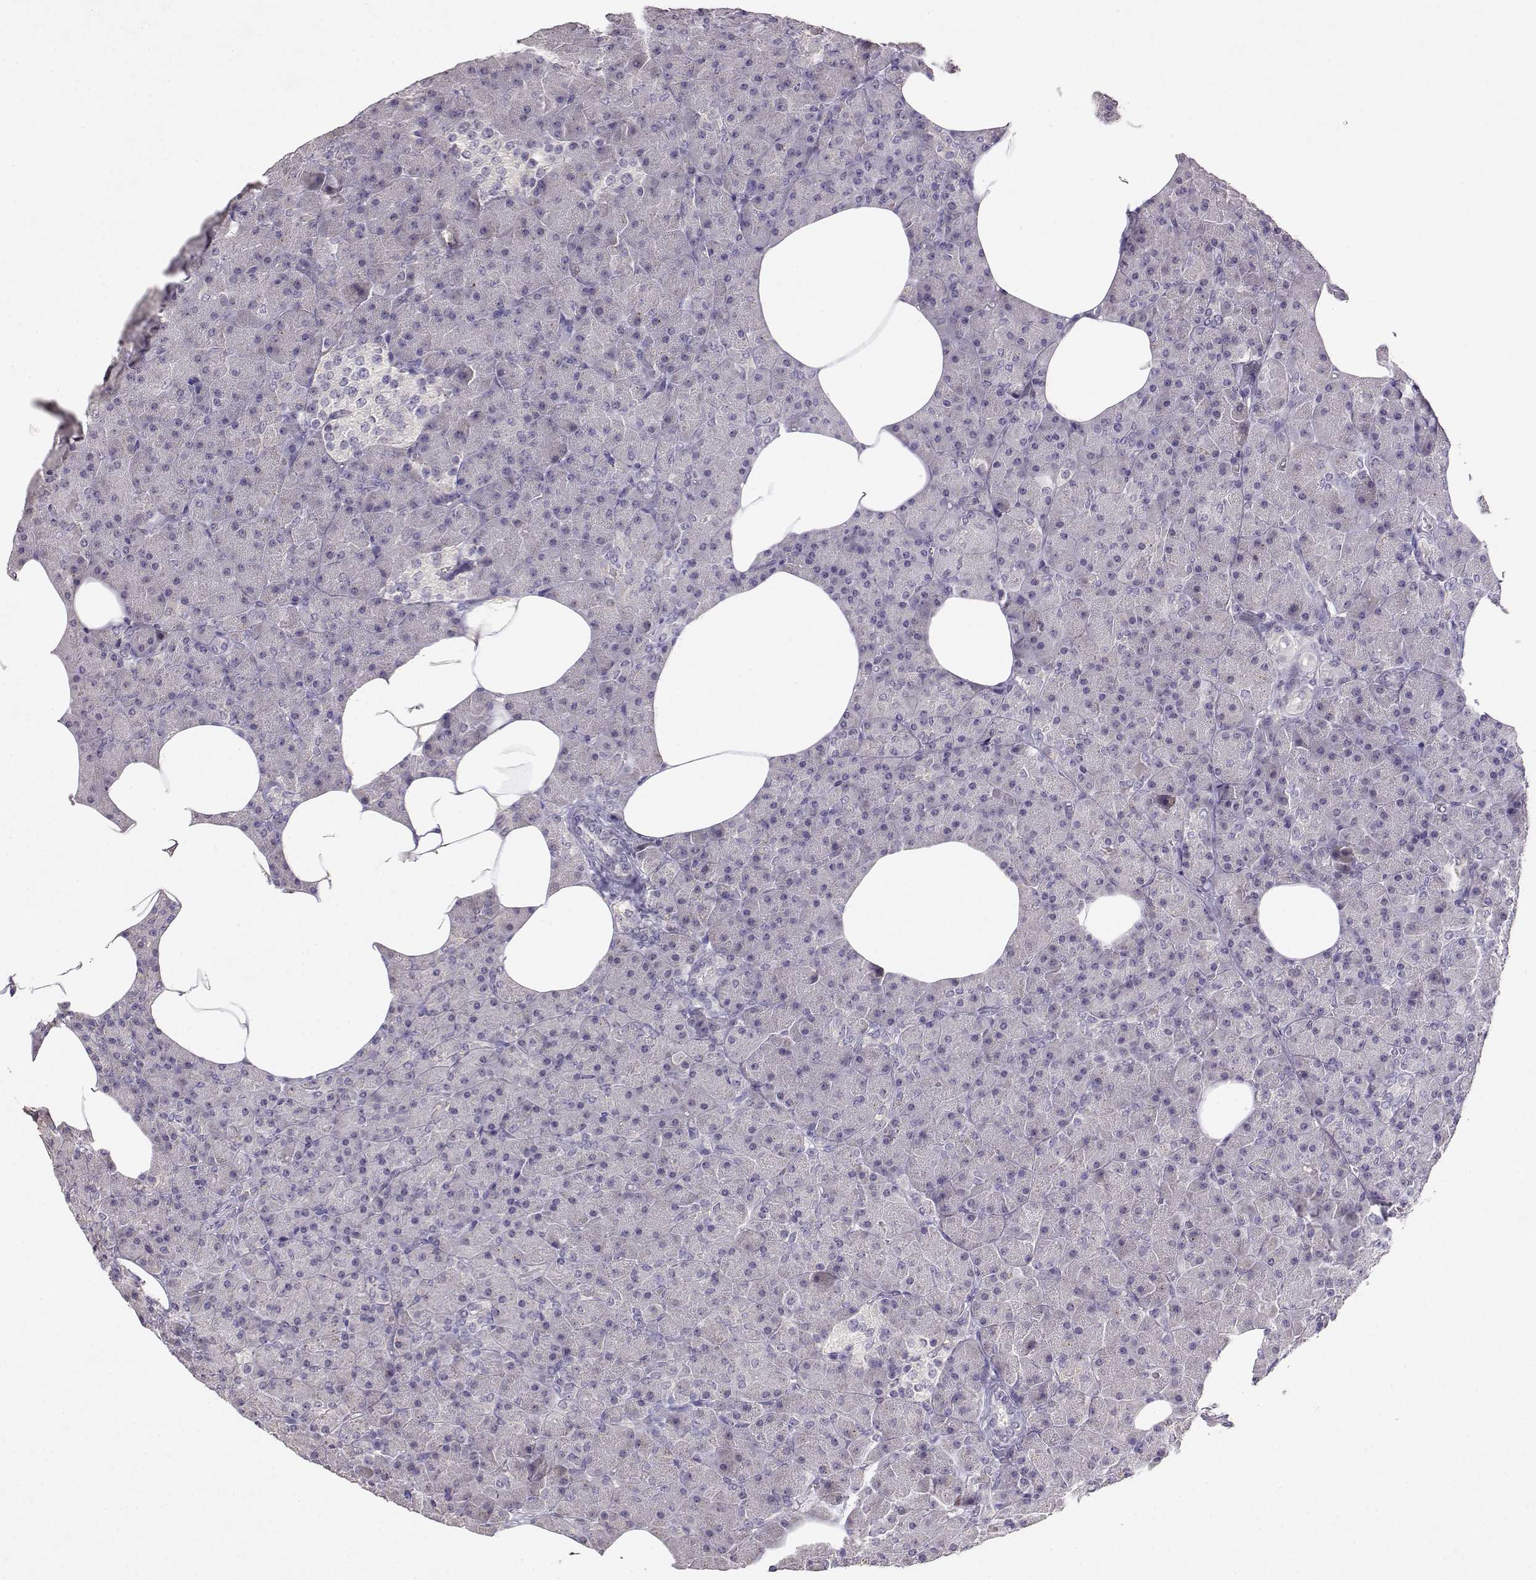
{"staining": {"intensity": "negative", "quantity": "none", "location": "none"}, "tissue": "pancreas", "cell_type": "Exocrine glandular cells", "image_type": "normal", "snomed": [{"axis": "morphology", "description": "Normal tissue, NOS"}, {"axis": "topography", "description": "Pancreas"}], "caption": "This micrograph is of normal pancreas stained with immunohistochemistry (IHC) to label a protein in brown with the nuclei are counter-stained blue. There is no staining in exocrine glandular cells. (DAB (3,3'-diaminobenzidine) immunohistochemistry (IHC), high magnification).", "gene": "TACR1", "patient": {"sex": "female", "age": 45}}